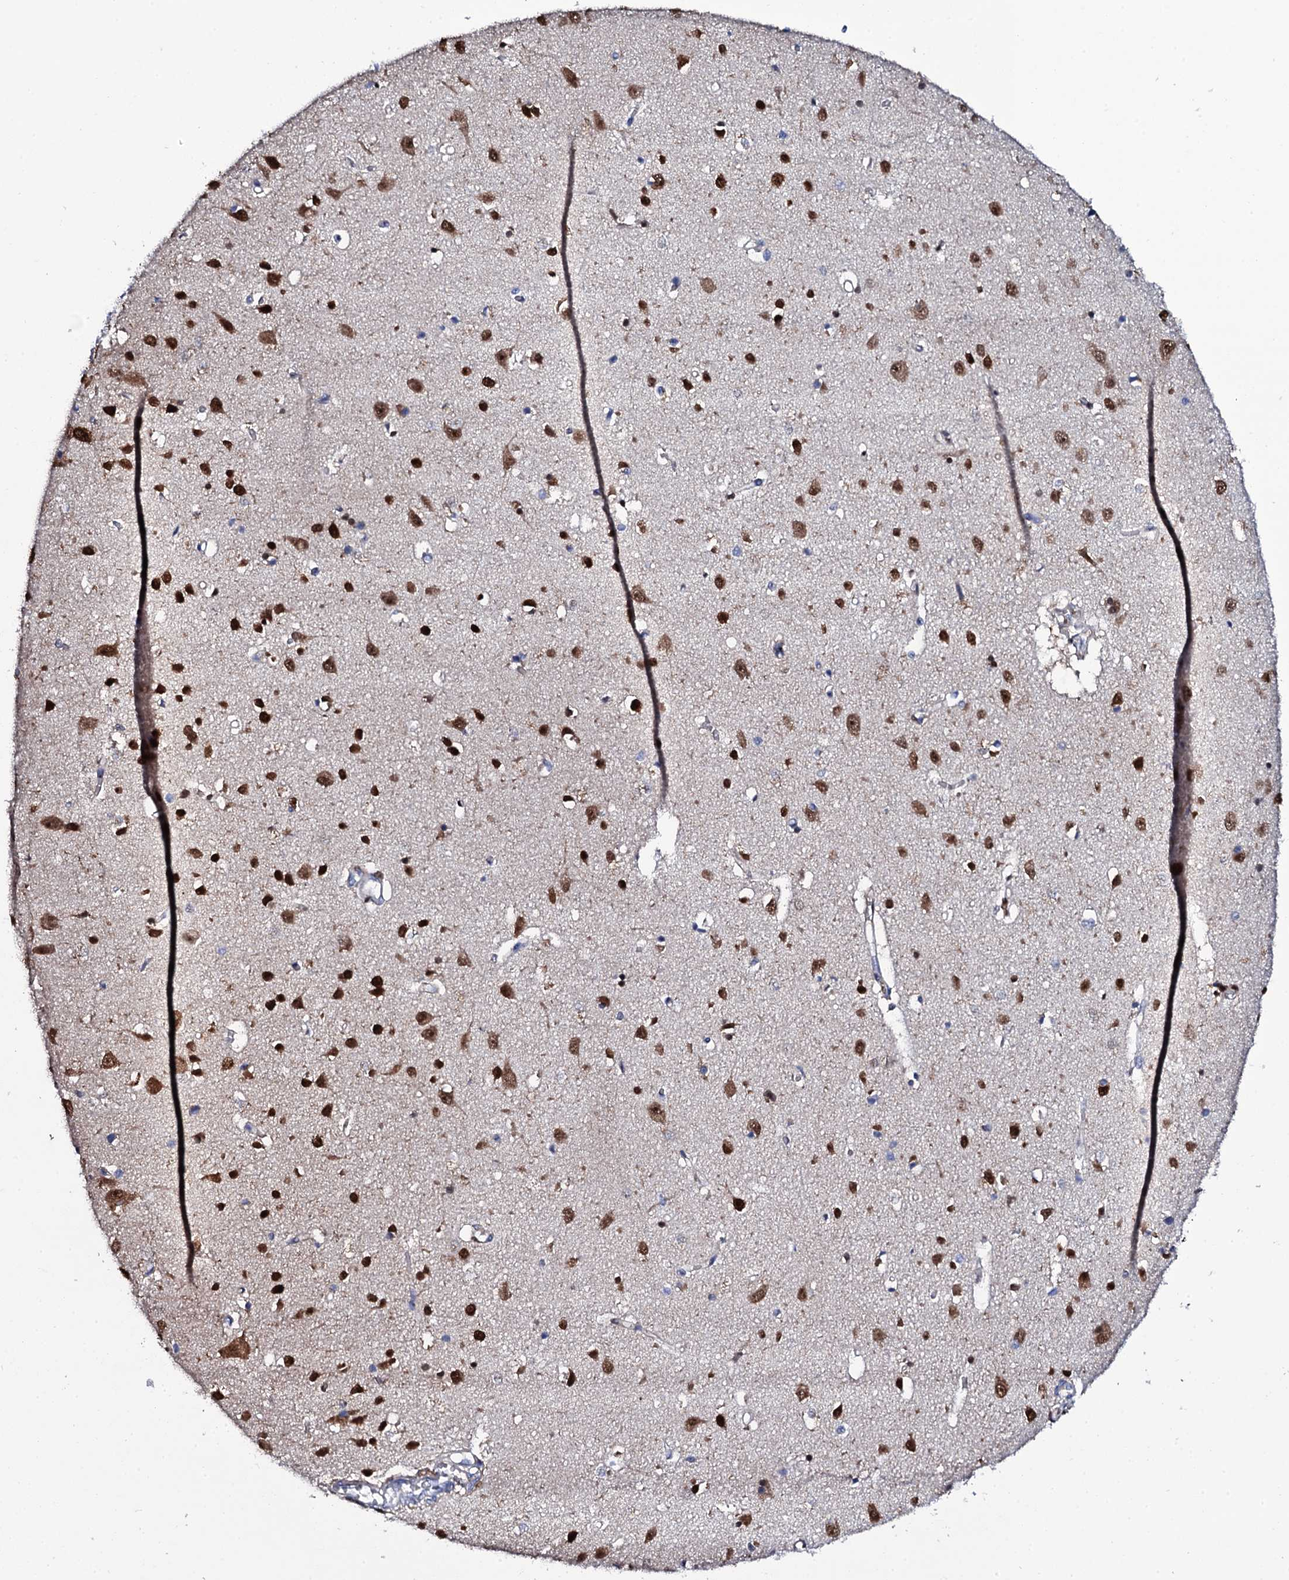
{"staining": {"intensity": "negative", "quantity": "none", "location": "none"}, "tissue": "cerebral cortex", "cell_type": "Endothelial cells", "image_type": "normal", "snomed": [{"axis": "morphology", "description": "Normal tissue, NOS"}, {"axis": "topography", "description": "Cerebral cortex"}], "caption": "Endothelial cells show no significant protein expression in benign cerebral cortex.", "gene": "NPM2", "patient": {"sex": "female", "age": 64}}